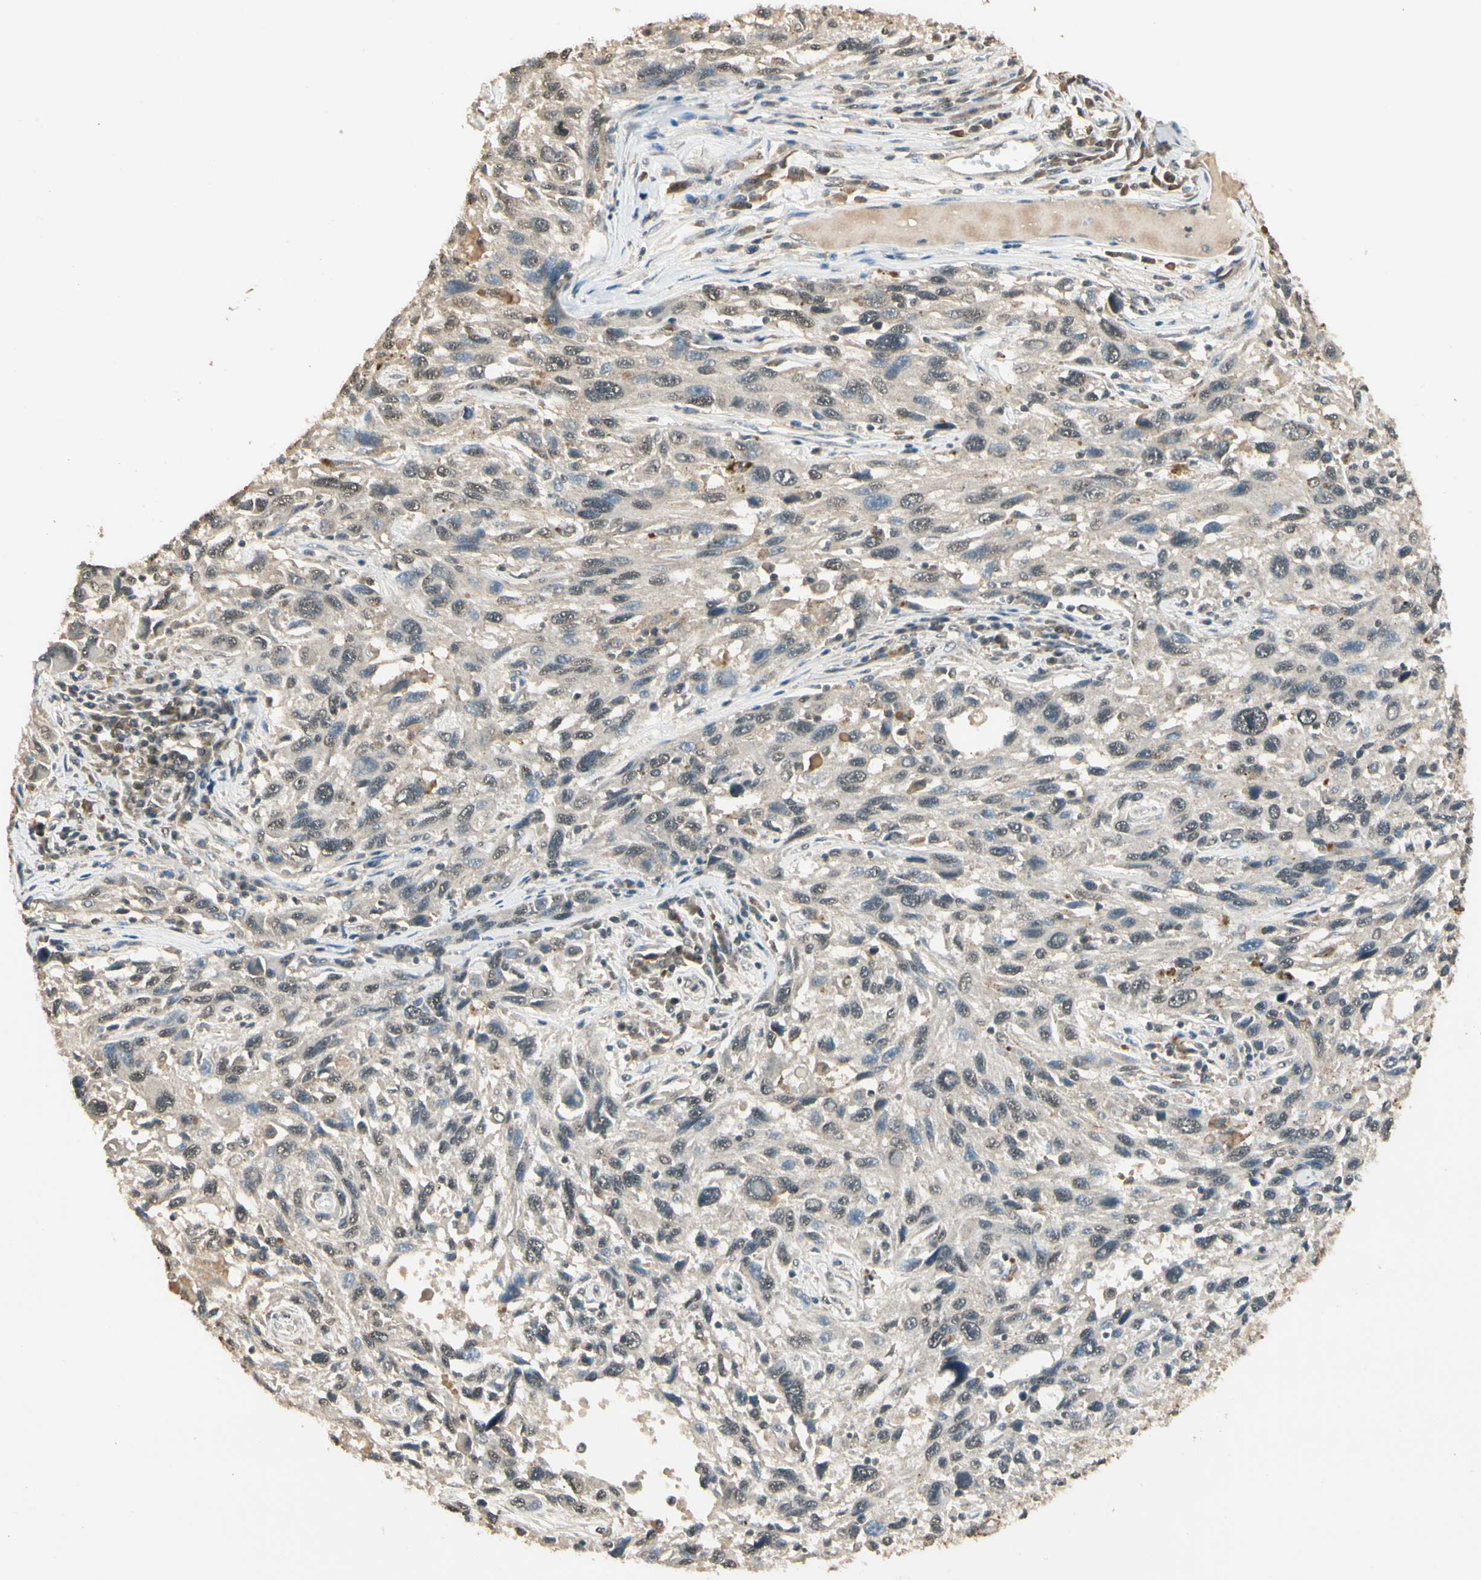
{"staining": {"intensity": "weak", "quantity": "<25%", "location": "nuclear"}, "tissue": "melanoma", "cell_type": "Tumor cells", "image_type": "cancer", "snomed": [{"axis": "morphology", "description": "Malignant melanoma, NOS"}, {"axis": "topography", "description": "Skin"}], "caption": "An IHC micrograph of melanoma is shown. There is no staining in tumor cells of melanoma.", "gene": "SGCA", "patient": {"sex": "male", "age": 53}}